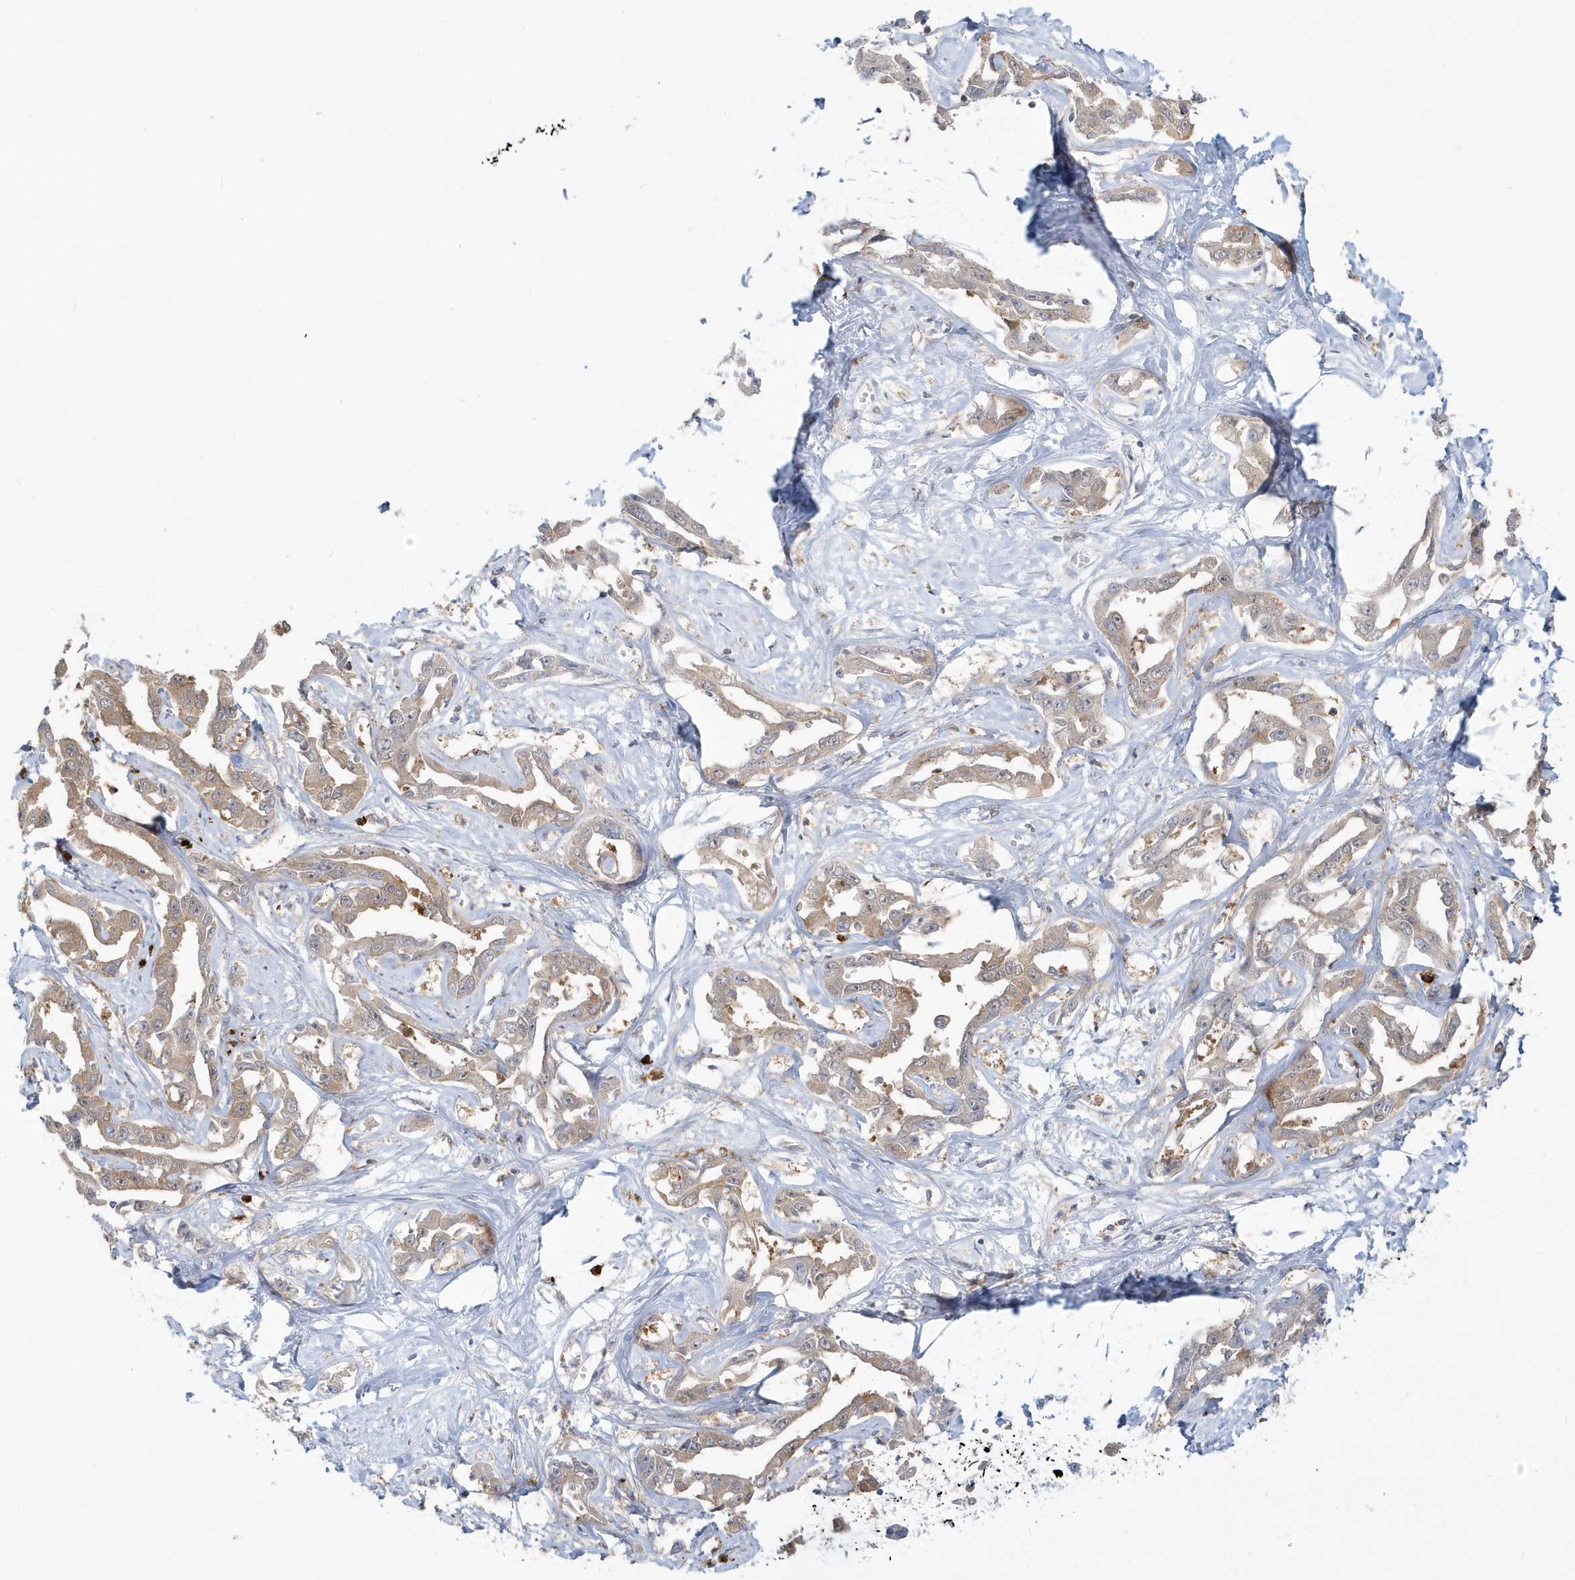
{"staining": {"intensity": "weak", "quantity": ">75%", "location": "cytoplasmic/membranous"}, "tissue": "liver cancer", "cell_type": "Tumor cells", "image_type": "cancer", "snomed": [{"axis": "morphology", "description": "Cholangiocarcinoma"}, {"axis": "topography", "description": "Liver"}], "caption": "An immunohistochemistry image of neoplastic tissue is shown. Protein staining in brown shows weak cytoplasmic/membranous positivity in liver cancer within tumor cells.", "gene": "RNF7", "patient": {"sex": "male", "age": 59}}